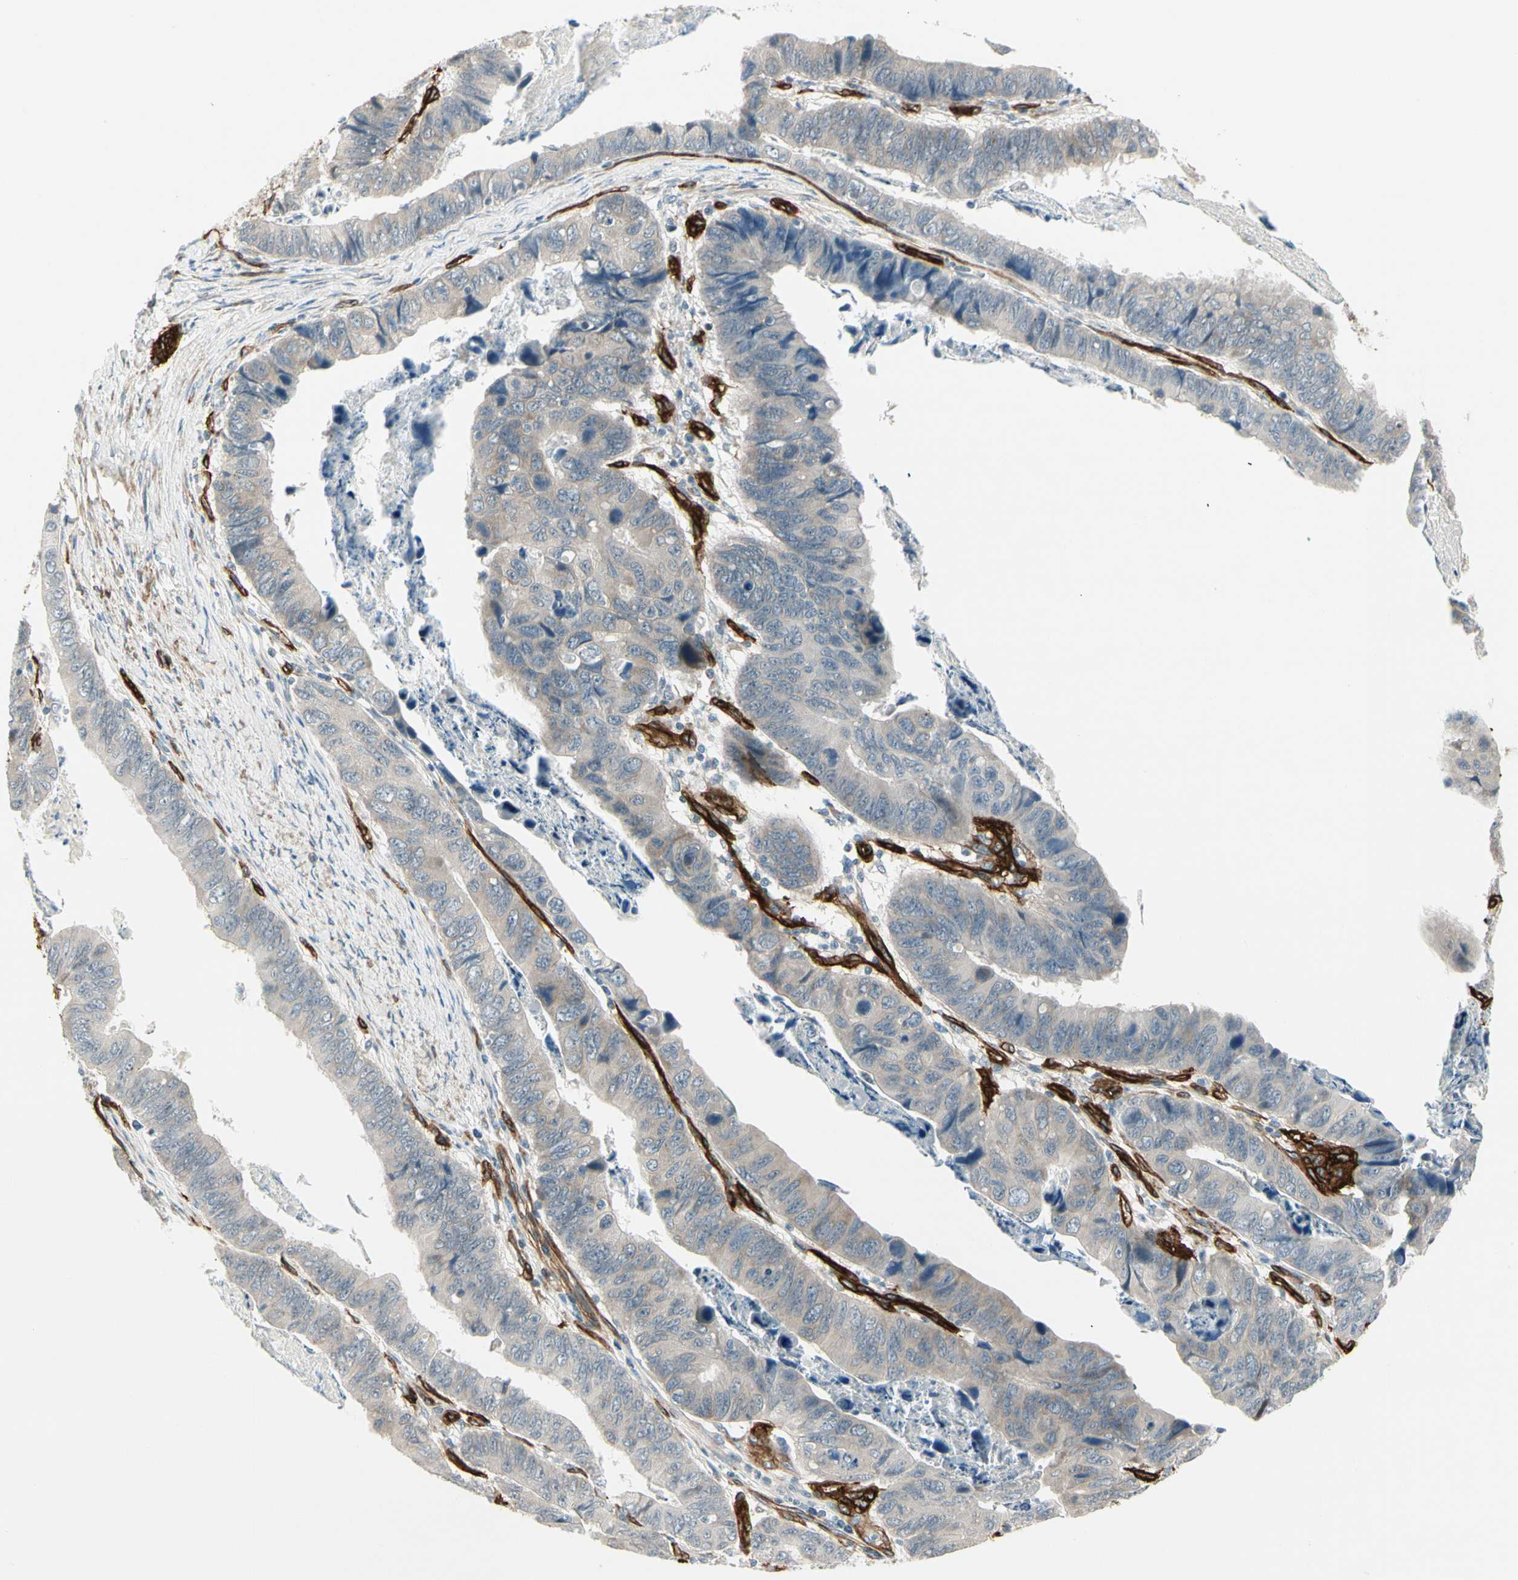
{"staining": {"intensity": "negative", "quantity": "none", "location": "none"}, "tissue": "stomach cancer", "cell_type": "Tumor cells", "image_type": "cancer", "snomed": [{"axis": "morphology", "description": "Adenocarcinoma, NOS"}, {"axis": "topography", "description": "Stomach, lower"}], "caption": "This is an IHC micrograph of adenocarcinoma (stomach). There is no staining in tumor cells.", "gene": "MCAM", "patient": {"sex": "male", "age": 77}}